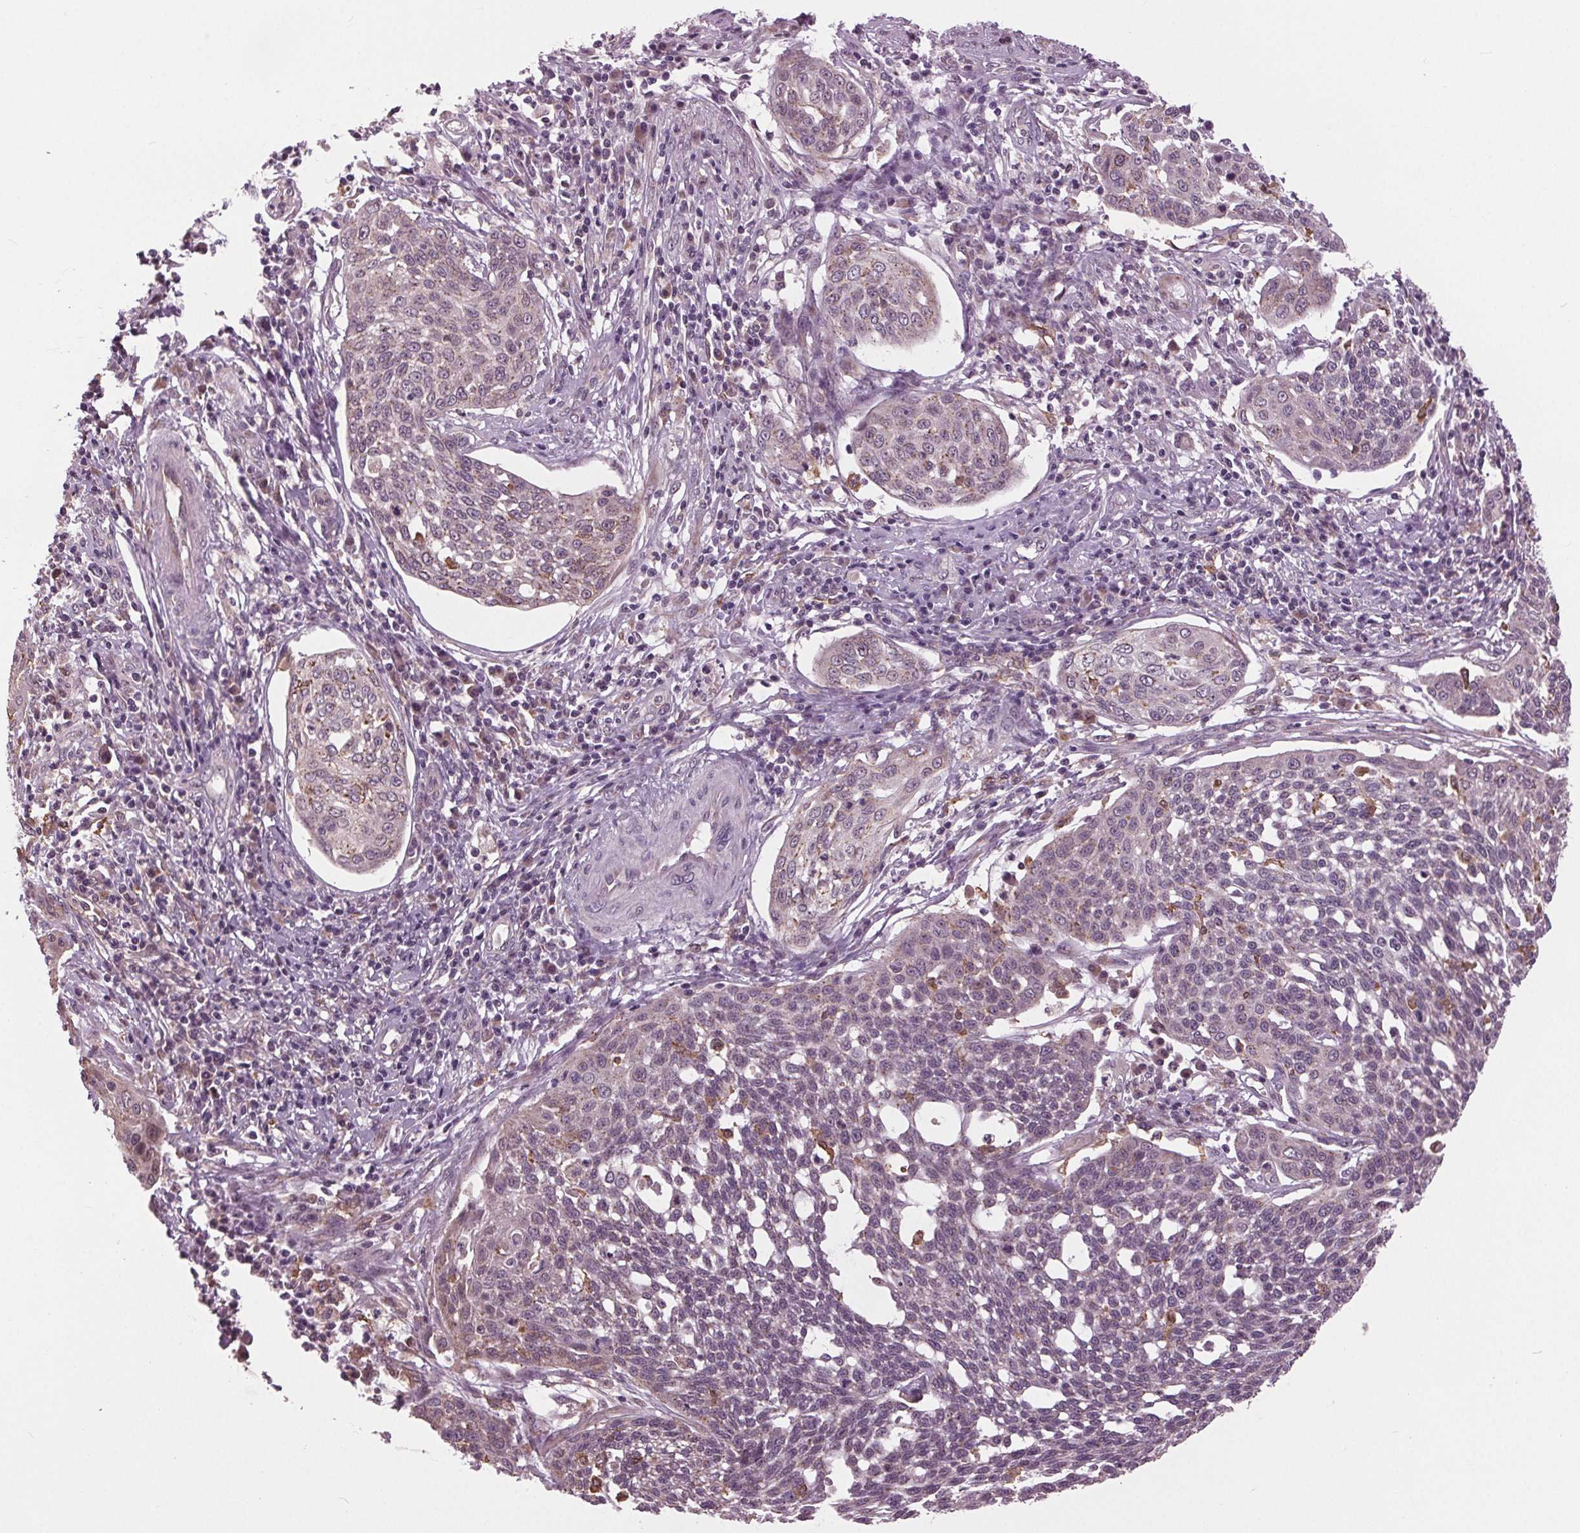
{"staining": {"intensity": "weak", "quantity": "<25%", "location": "cytoplasmic/membranous"}, "tissue": "cervical cancer", "cell_type": "Tumor cells", "image_type": "cancer", "snomed": [{"axis": "morphology", "description": "Squamous cell carcinoma, NOS"}, {"axis": "topography", "description": "Cervix"}], "caption": "A photomicrograph of squamous cell carcinoma (cervical) stained for a protein demonstrates no brown staining in tumor cells.", "gene": "BSDC1", "patient": {"sex": "female", "age": 34}}